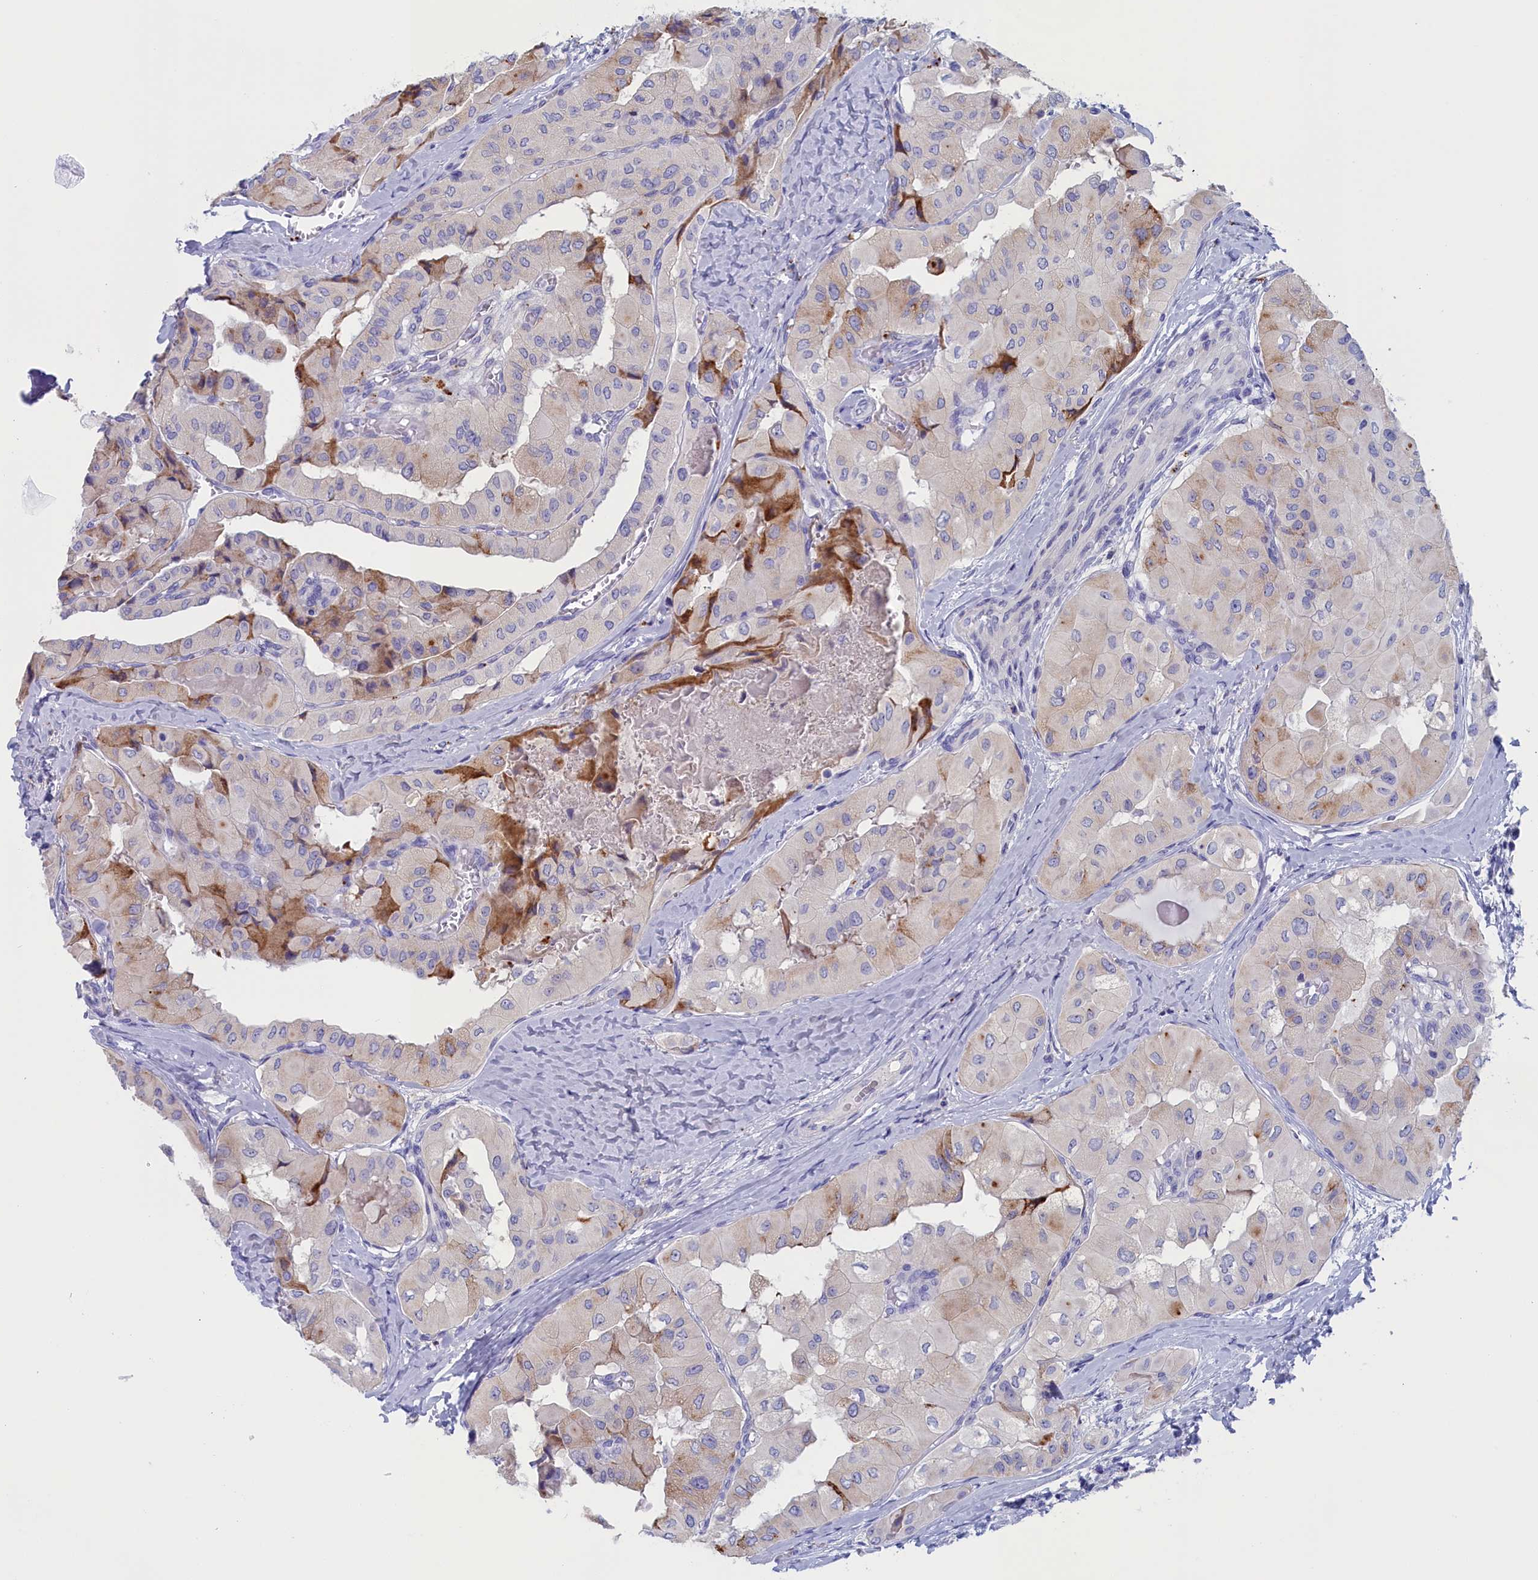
{"staining": {"intensity": "moderate", "quantity": "<25%", "location": "cytoplasmic/membranous"}, "tissue": "thyroid cancer", "cell_type": "Tumor cells", "image_type": "cancer", "snomed": [{"axis": "morphology", "description": "Normal tissue, NOS"}, {"axis": "morphology", "description": "Papillary adenocarcinoma, NOS"}, {"axis": "topography", "description": "Thyroid gland"}], "caption": "Immunohistochemical staining of human papillary adenocarcinoma (thyroid) displays low levels of moderate cytoplasmic/membranous protein expression in about <25% of tumor cells.", "gene": "ANKRD2", "patient": {"sex": "female", "age": 59}}